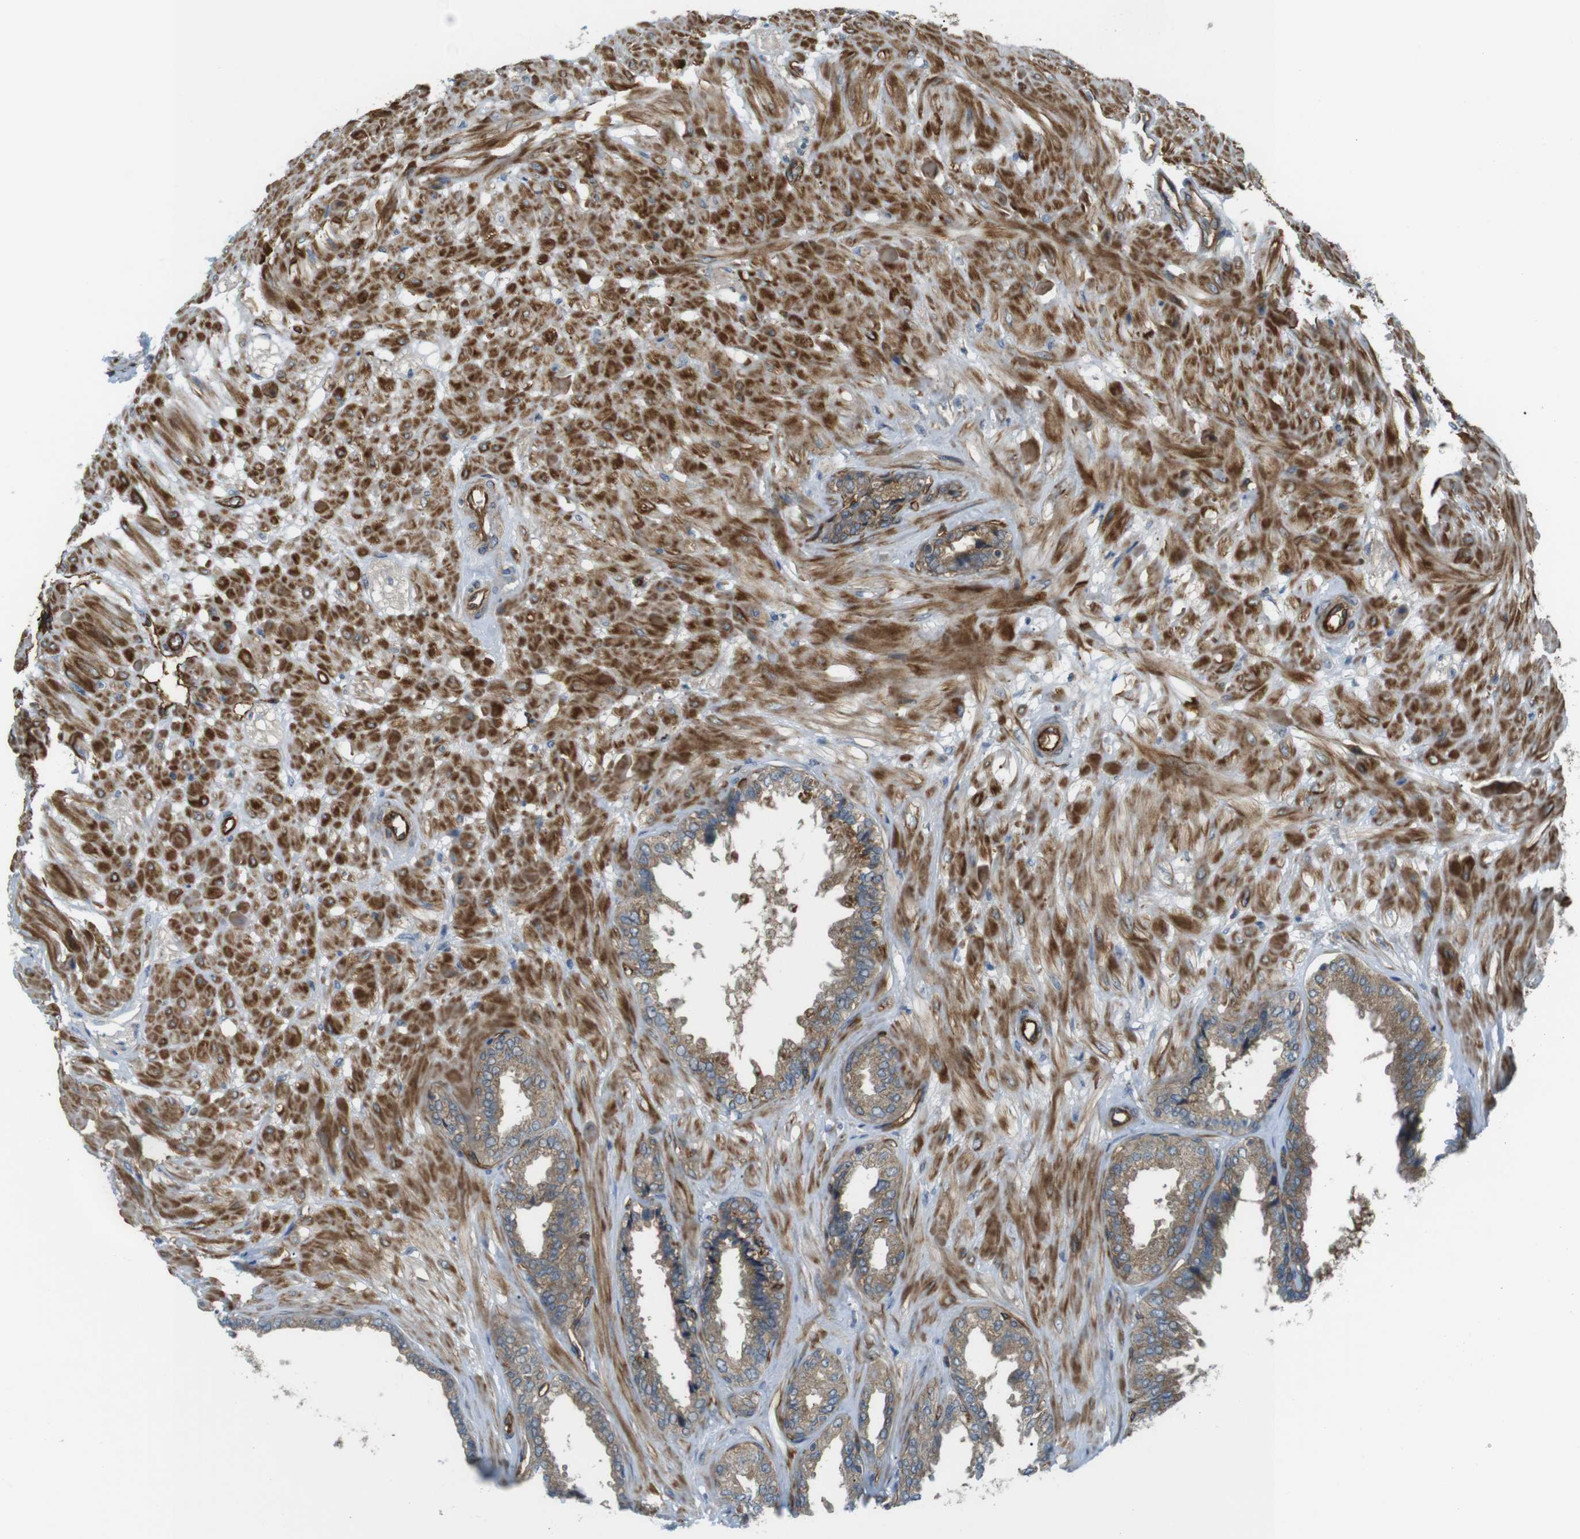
{"staining": {"intensity": "moderate", "quantity": ">75%", "location": "cytoplasmic/membranous"}, "tissue": "seminal vesicle", "cell_type": "Glandular cells", "image_type": "normal", "snomed": [{"axis": "morphology", "description": "Normal tissue, NOS"}, {"axis": "topography", "description": "Seminal veicle"}], "caption": "Immunohistochemistry (IHC) of benign human seminal vesicle displays medium levels of moderate cytoplasmic/membranous expression in about >75% of glandular cells.", "gene": "TSC1", "patient": {"sex": "male", "age": 46}}